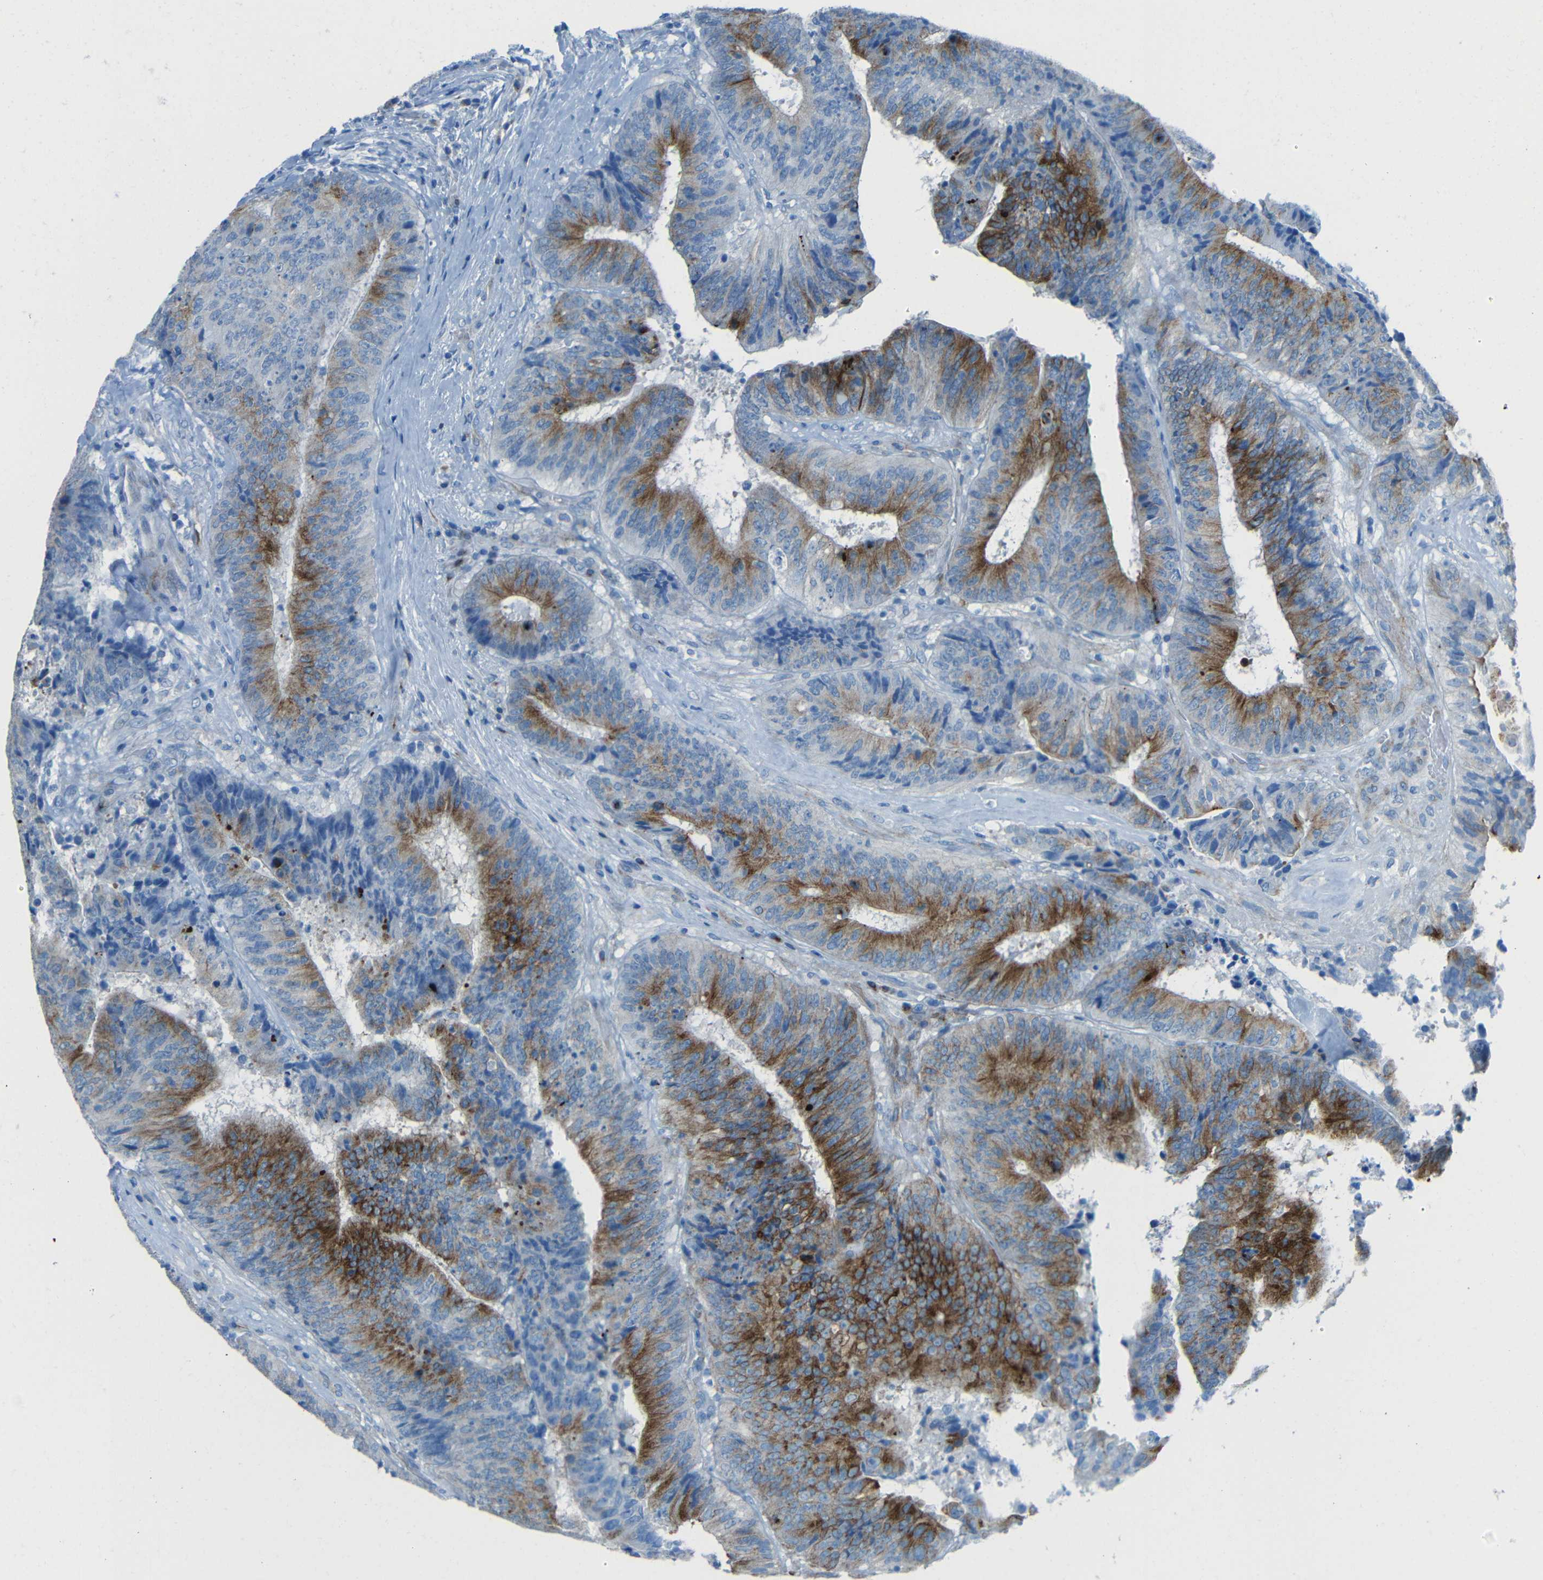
{"staining": {"intensity": "moderate", "quantity": ">75%", "location": "cytoplasmic/membranous"}, "tissue": "colorectal cancer", "cell_type": "Tumor cells", "image_type": "cancer", "snomed": [{"axis": "morphology", "description": "Adenocarcinoma, NOS"}, {"axis": "topography", "description": "Rectum"}], "caption": "Protein expression analysis of human adenocarcinoma (colorectal) reveals moderate cytoplasmic/membranous staining in about >75% of tumor cells.", "gene": "TUBB4B", "patient": {"sex": "male", "age": 72}}